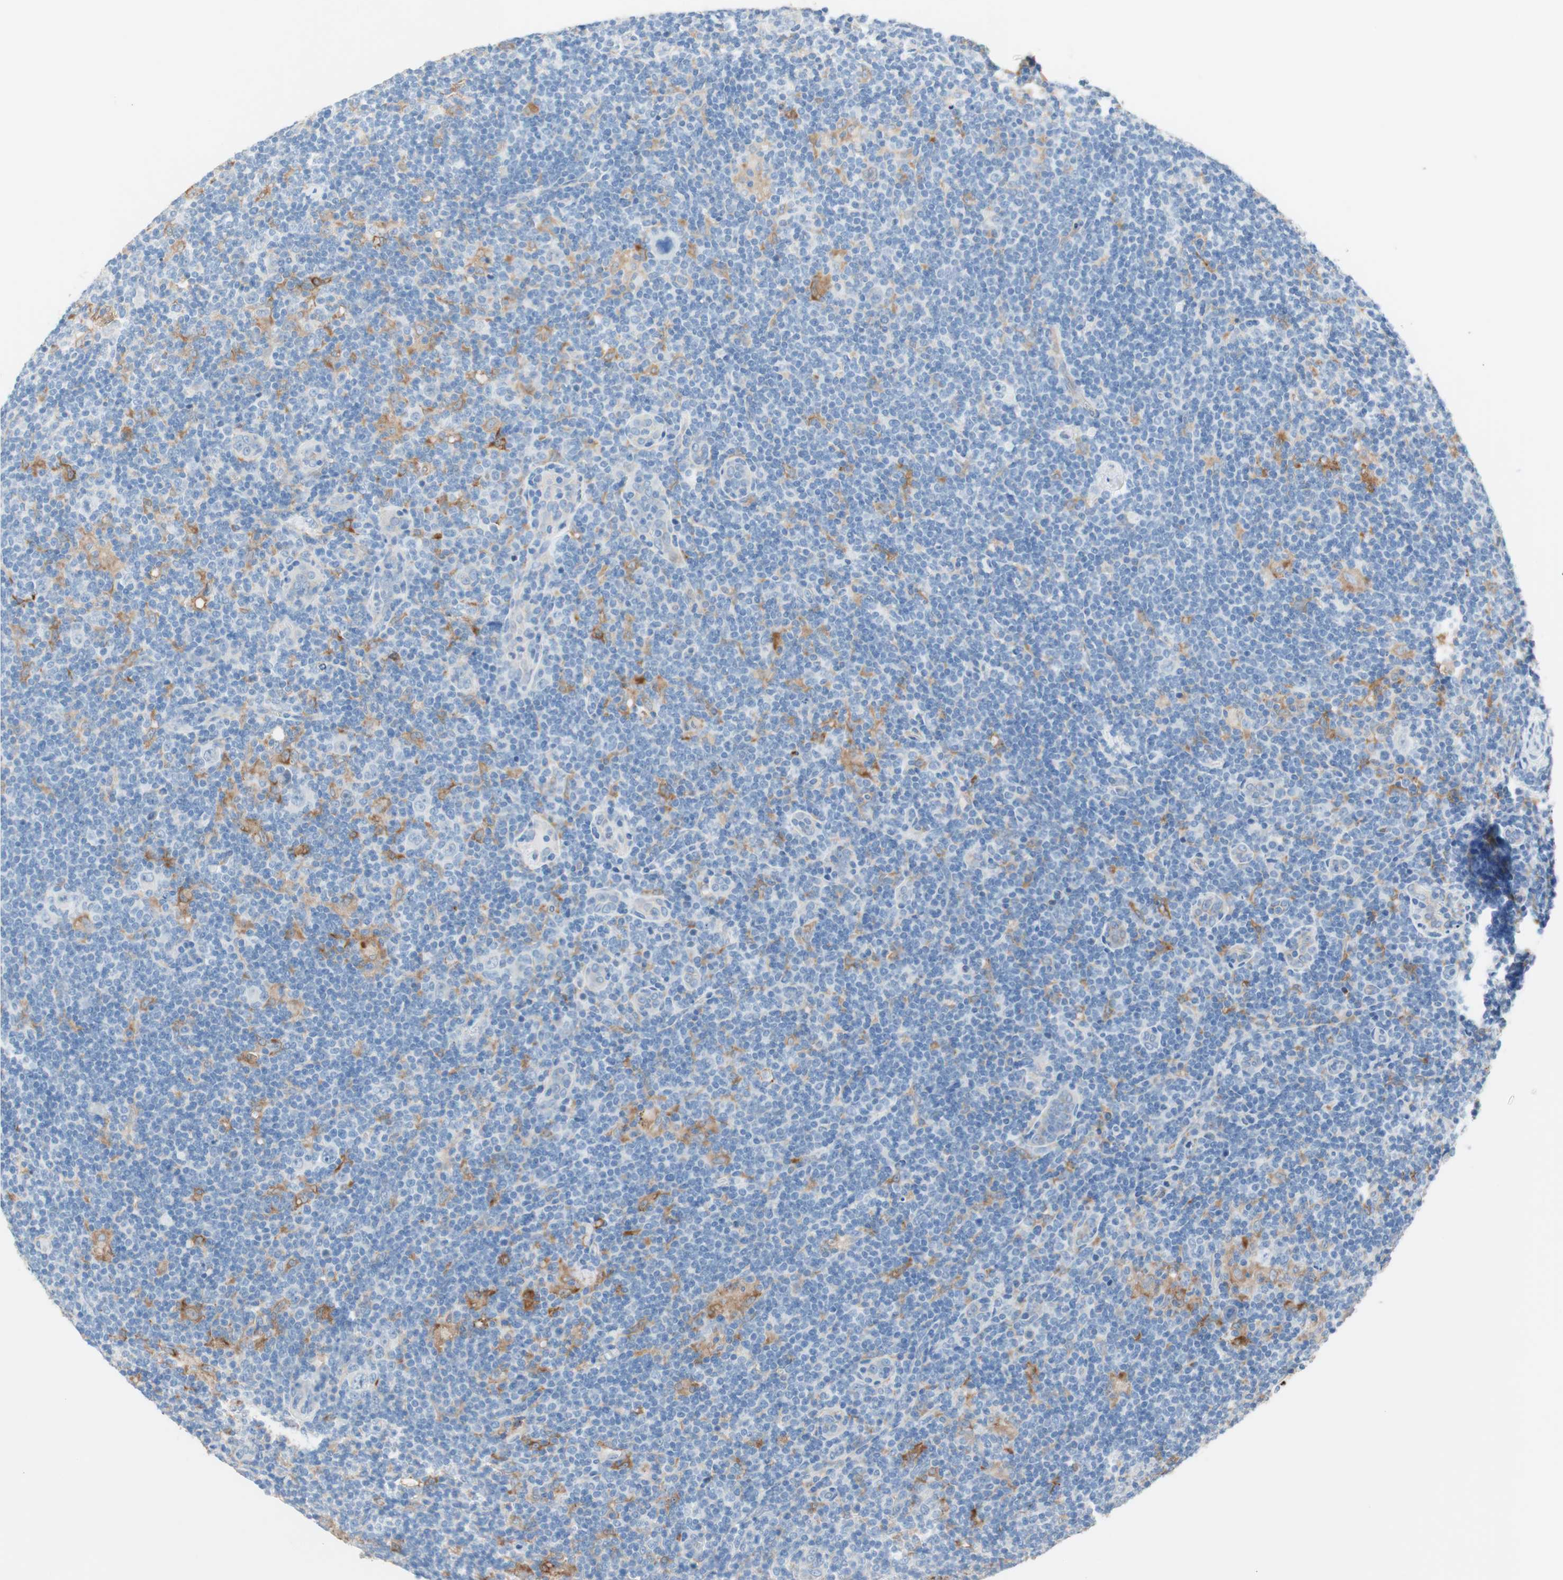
{"staining": {"intensity": "moderate", "quantity": "25%-75%", "location": "cytoplasmic/membranous"}, "tissue": "lymphoma", "cell_type": "Tumor cells", "image_type": "cancer", "snomed": [{"axis": "morphology", "description": "Hodgkin's disease, NOS"}, {"axis": "topography", "description": "Lymph node"}], "caption": "The histopathology image shows a brown stain indicating the presence of a protein in the cytoplasmic/membranous of tumor cells in lymphoma.", "gene": "GLUL", "patient": {"sex": "female", "age": 57}}